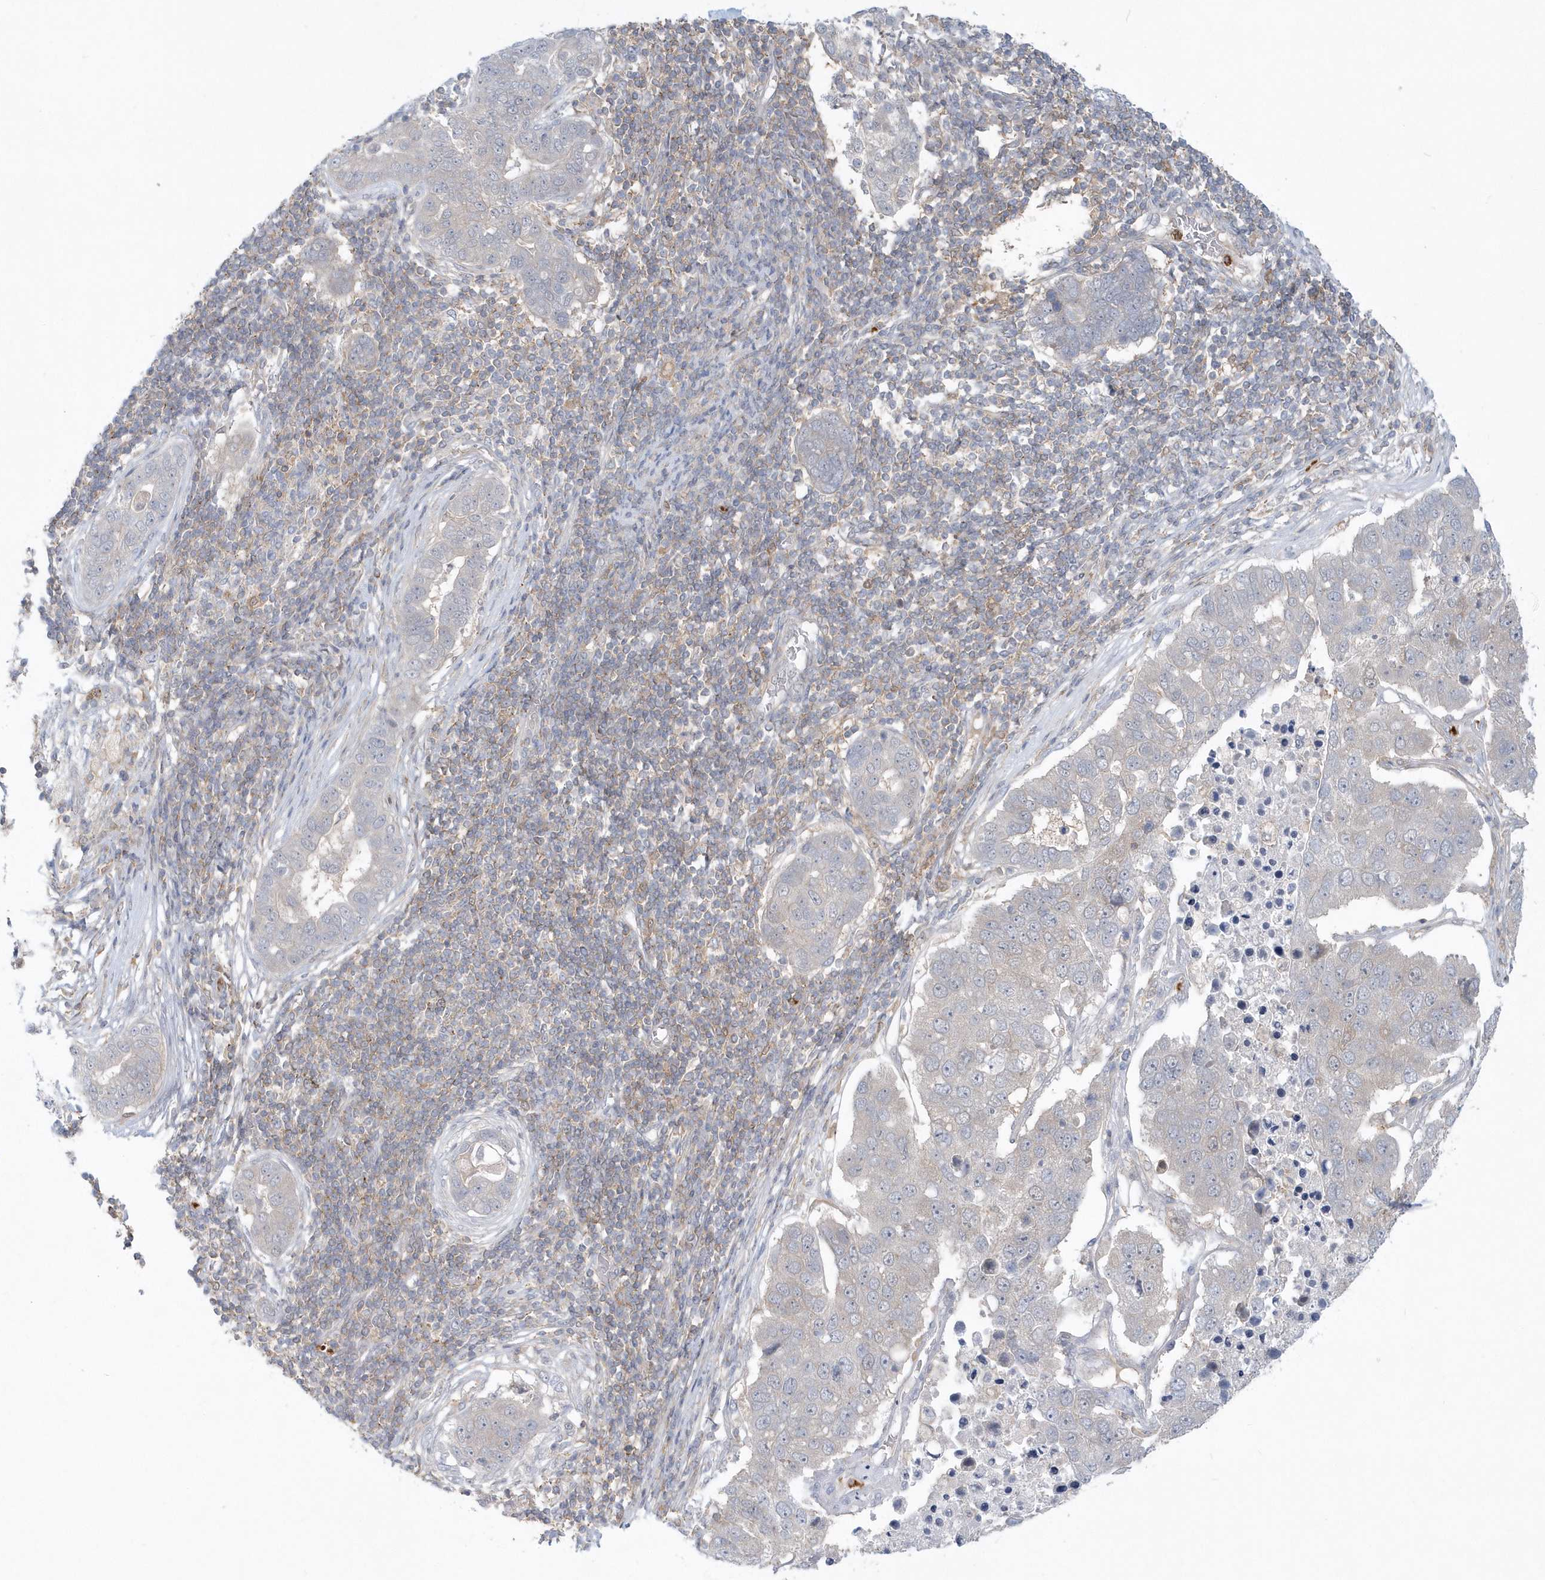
{"staining": {"intensity": "negative", "quantity": "none", "location": "none"}, "tissue": "pancreatic cancer", "cell_type": "Tumor cells", "image_type": "cancer", "snomed": [{"axis": "morphology", "description": "Adenocarcinoma, NOS"}, {"axis": "topography", "description": "Pancreas"}], "caption": "DAB immunohistochemical staining of pancreatic cancer exhibits no significant expression in tumor cells.", "gene": "RNF7", "patient": {"sex": "female", "age": 61}}